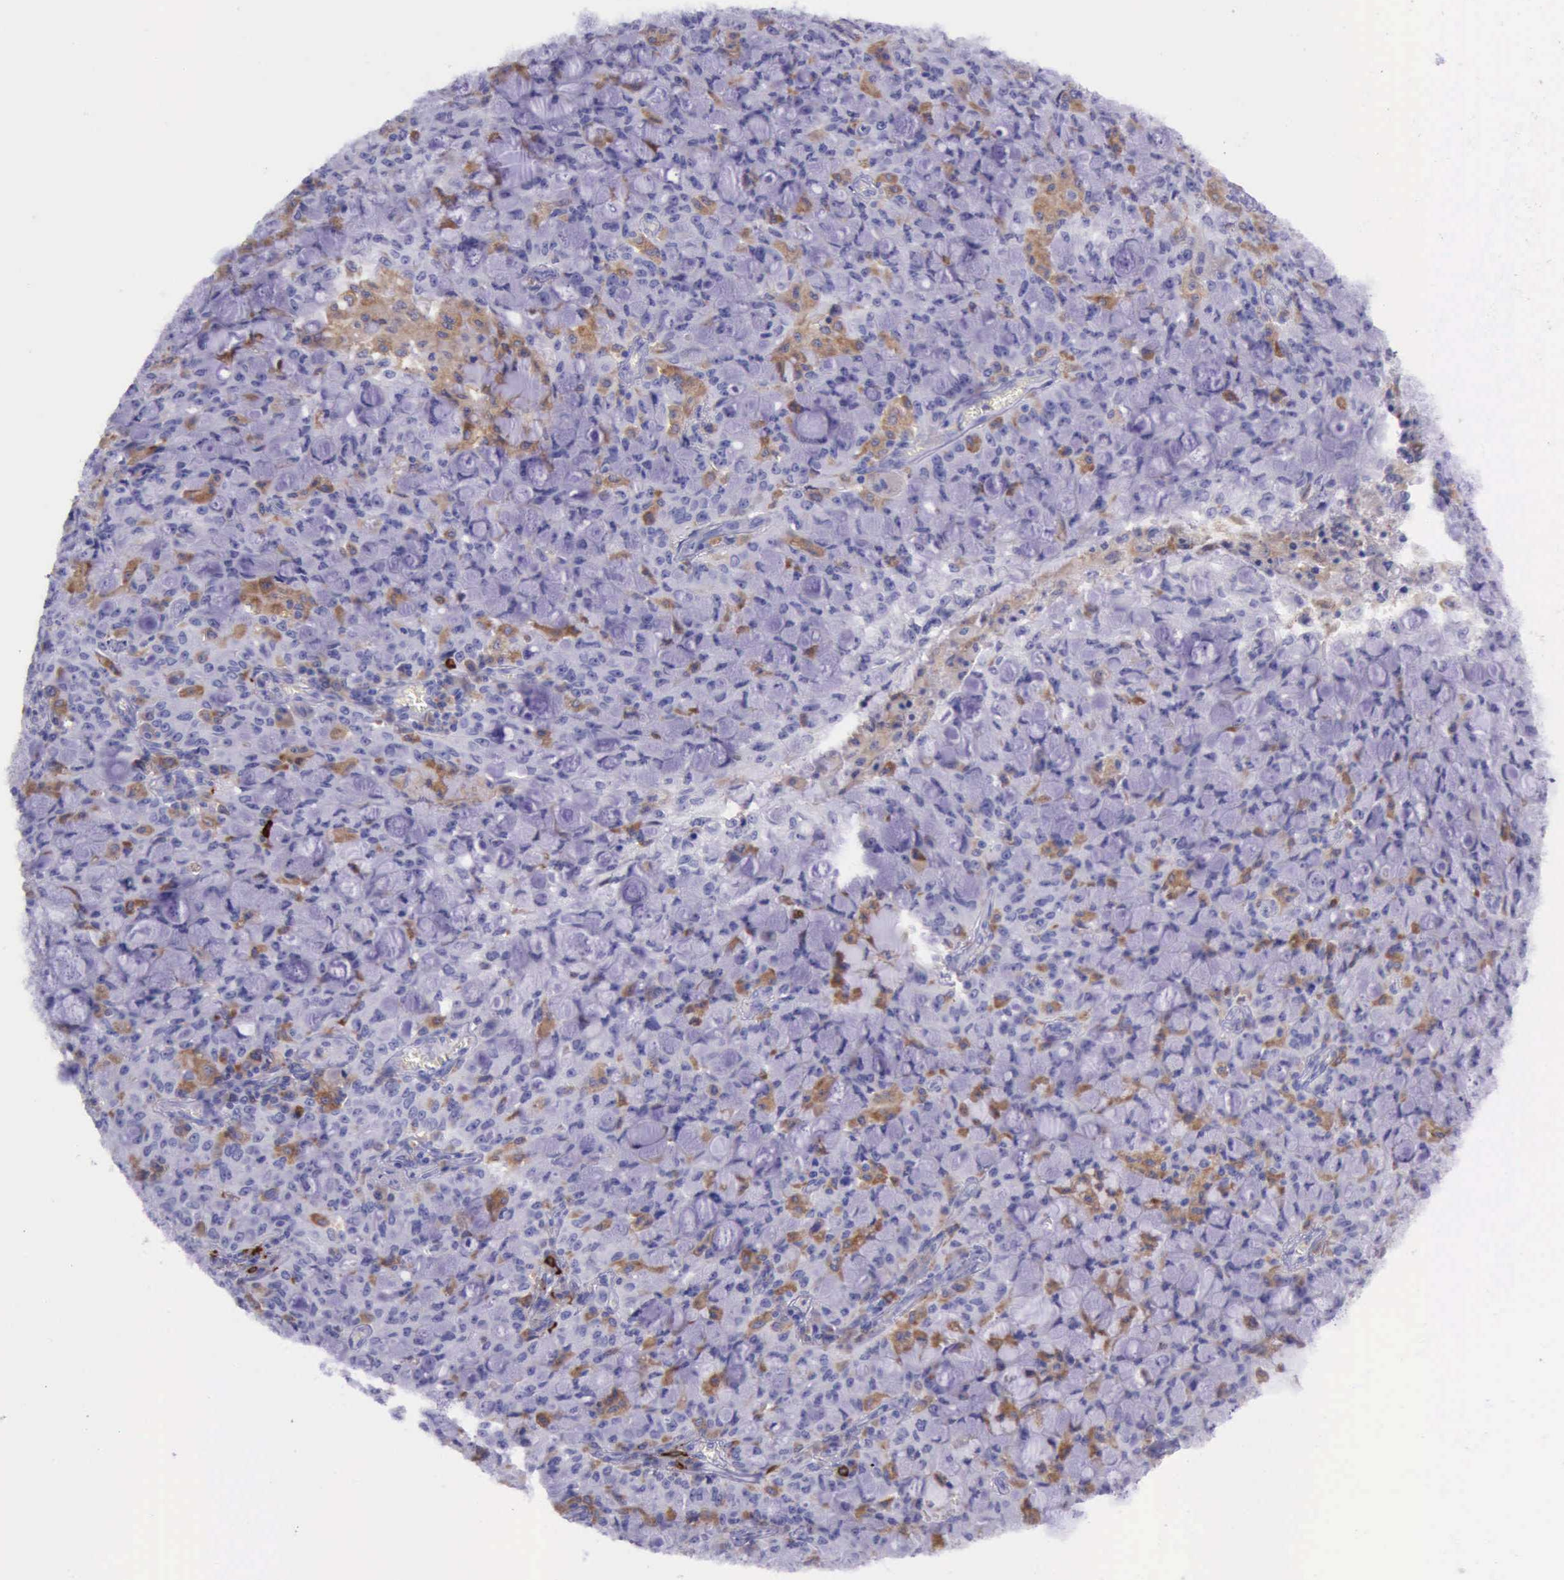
{"staining": {"intensity": "negative", "quantity": "none", "location": "none"}, "tissue": "lung cancer", "cell_type": "Tumor cells", "image_type": "cancer", "snomed": [{"axis": "morphology", "description": "Adenocarcinoma, NOS"}, {"axis": "topography", "description": "Lung"}], "caption": "An immunohistochemistry micrograph of adenocarcinoma (lung) is shown. There is no staining in tumor cells of adenocarcinoma (lung). (DAB immunohistochemistry (IHC) visualized using brightfield microscopy, high magnification).", "gene": "BTK", "patient": {"sex": "female", "age": 44}}